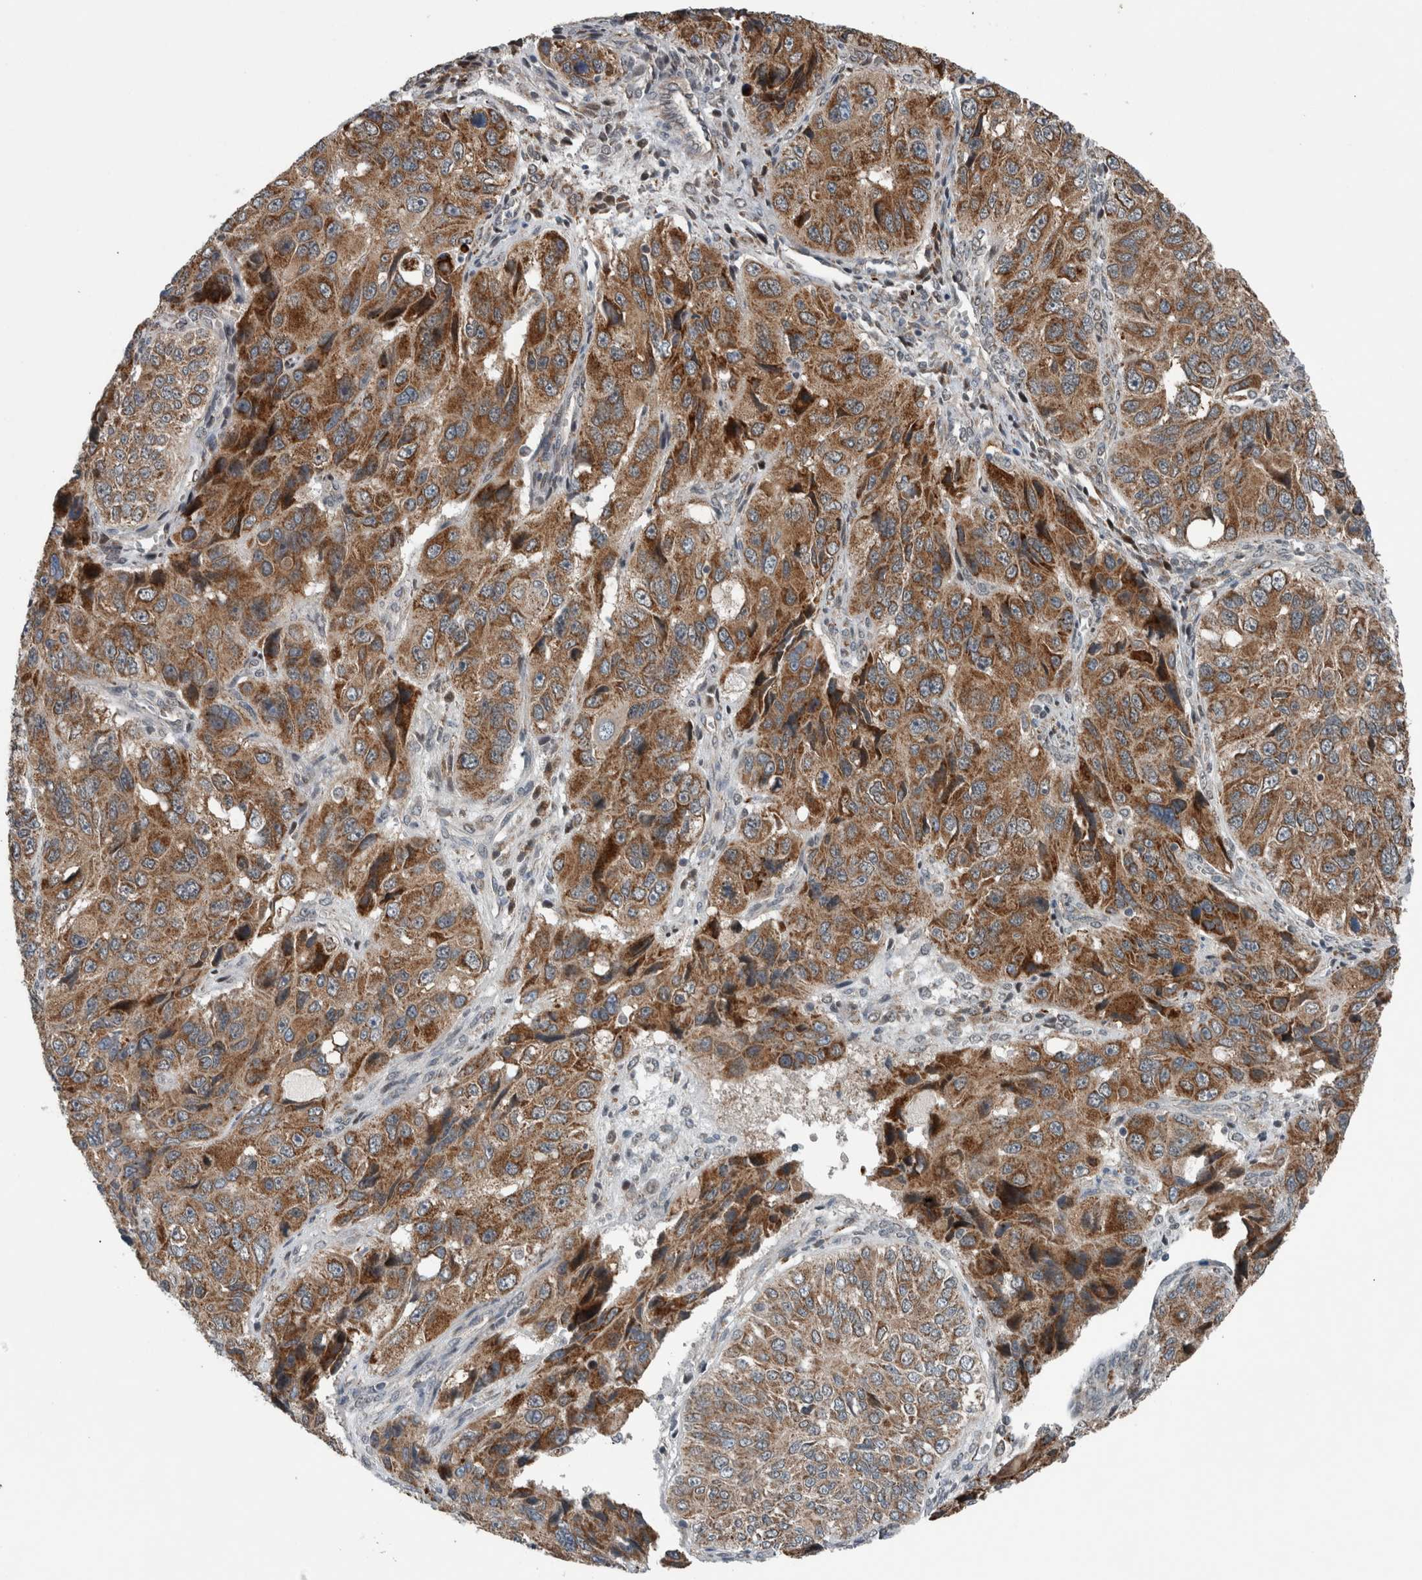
{"staining": {"intensity": "moderate", "quantity": ">75%", "location": "cytoplasmic/membranous"}, "tissue": "ovarian cancer", "cell_type": "Tumor cells", "image_type": "cancer", "snomed": [{"axis": "morphology", "description": "Carcinoma, endometroid"}, {"axis": "topography", "description": "Ovary"}], "caption": "A histopathology image of human ovarian endometroid carcinoma stained for a protein shows moderate cytoplasmic/membranous brown staining in tumor cells.", "gene": "GBA2", "patient": {"sex": "female", "age": 51}}